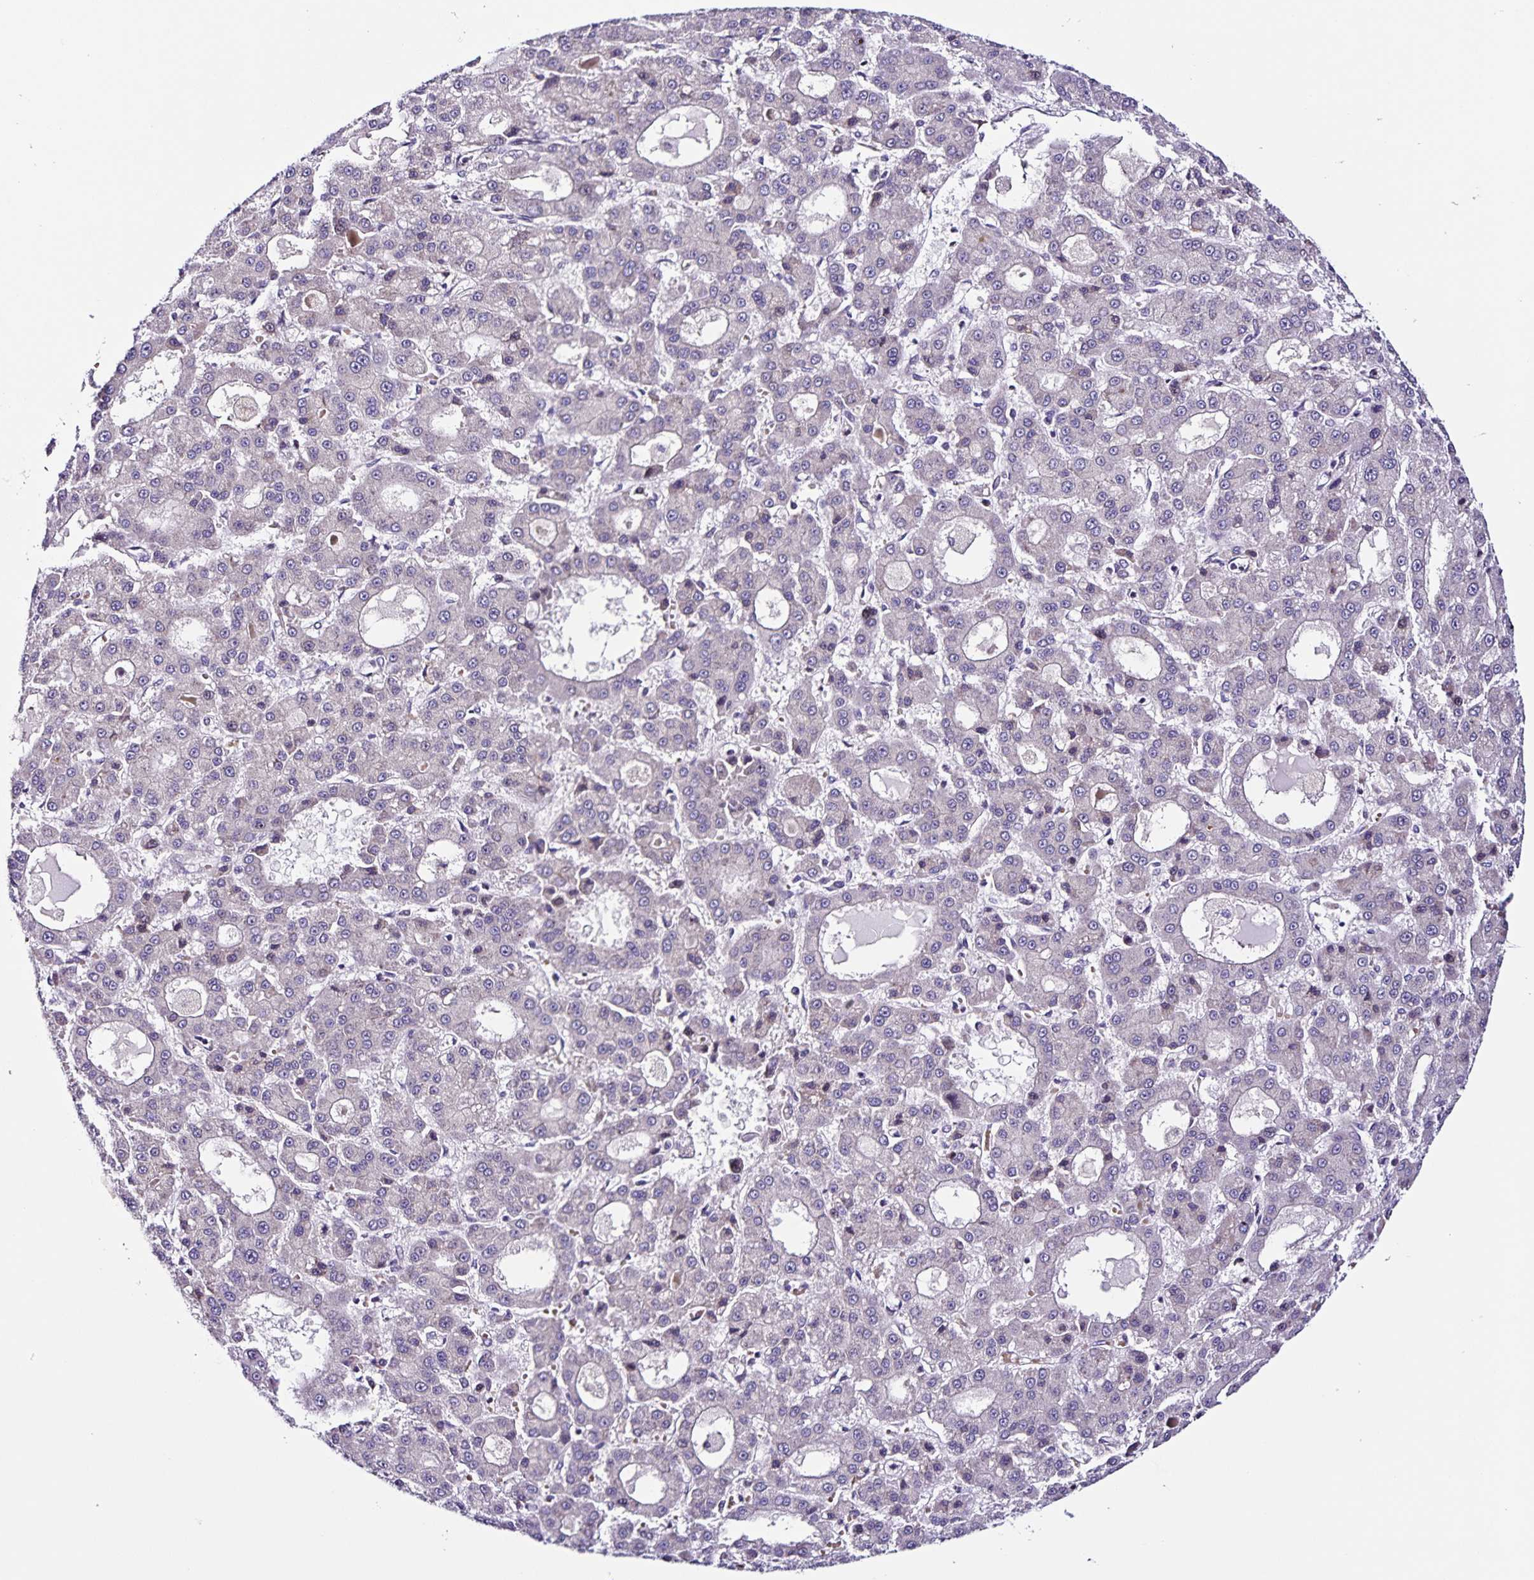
{"staining": {"intensity": "negative", "quantity": "none", "location": "none"}, "tissue": "liver cancer", "cell_type": "Tumor cells", "image_type": "cancer", "snomed": [{"axis": "morphology", "description": "Carcinoma, Hepatocellular, NOS"}, {"axis": "topography", "description": "Liver"}], "caption": "Tumor cells are negative for brown protein staining in liver cancer.", "gene": "RNFT2", "patient": {"sex": "male", "age": 70}}